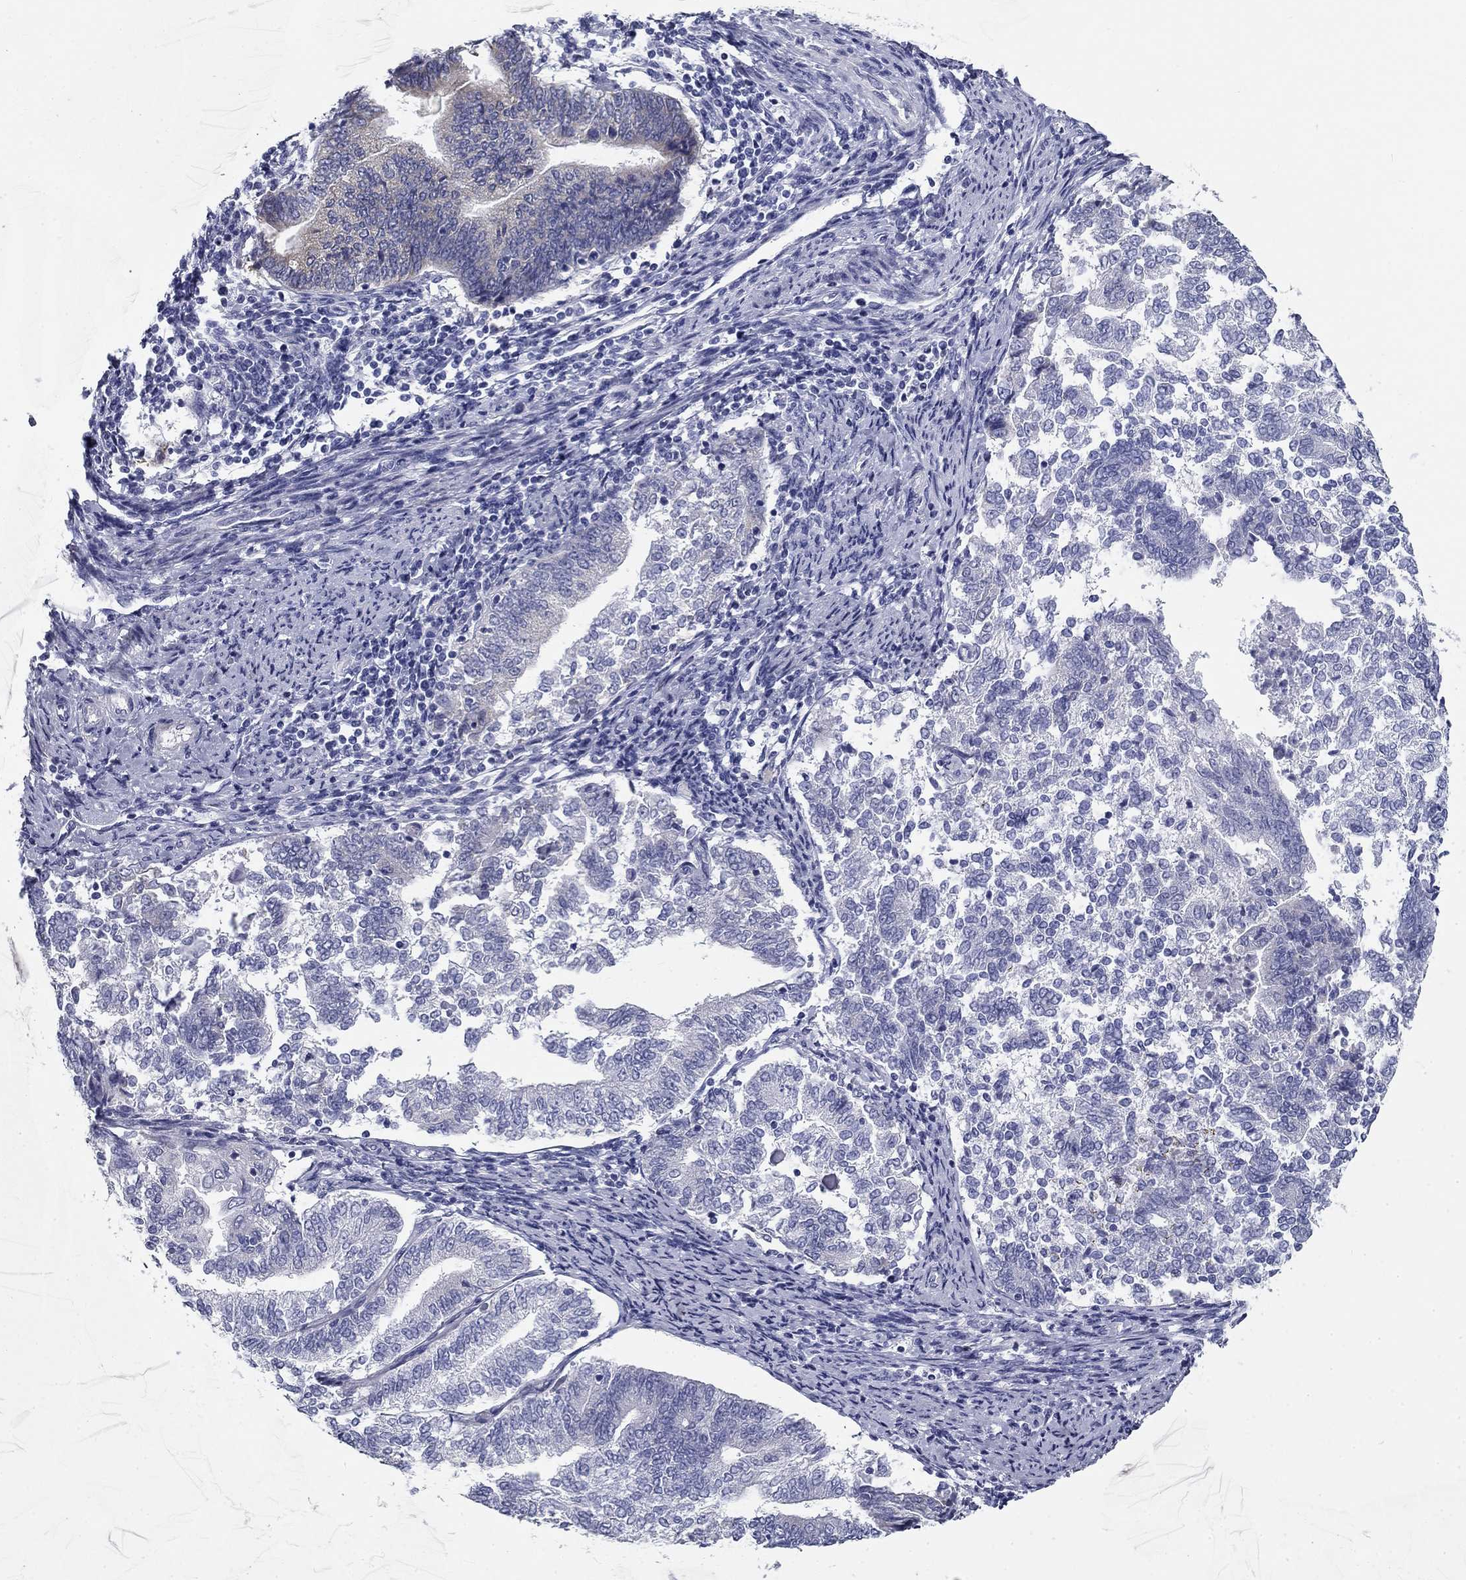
{"staining": {"intensity": "negative", "quantity": "none", "location": "none"}, "tissue": "endometrial cancer", "cell_type": "Tumor cells", "image_type": "cancer", "snomed": [{"axis": "morphology", "description": "Adenocarcinoma, NOS"}, {"axis": "topography", "description": "Endometrium"}], "caption": "Image shows no protein staining in tumor cells of adenocarcinoma (endometrial) tissue.", "gene": "GALNTL5", "patient": {"sex": "female", "age": 65}}